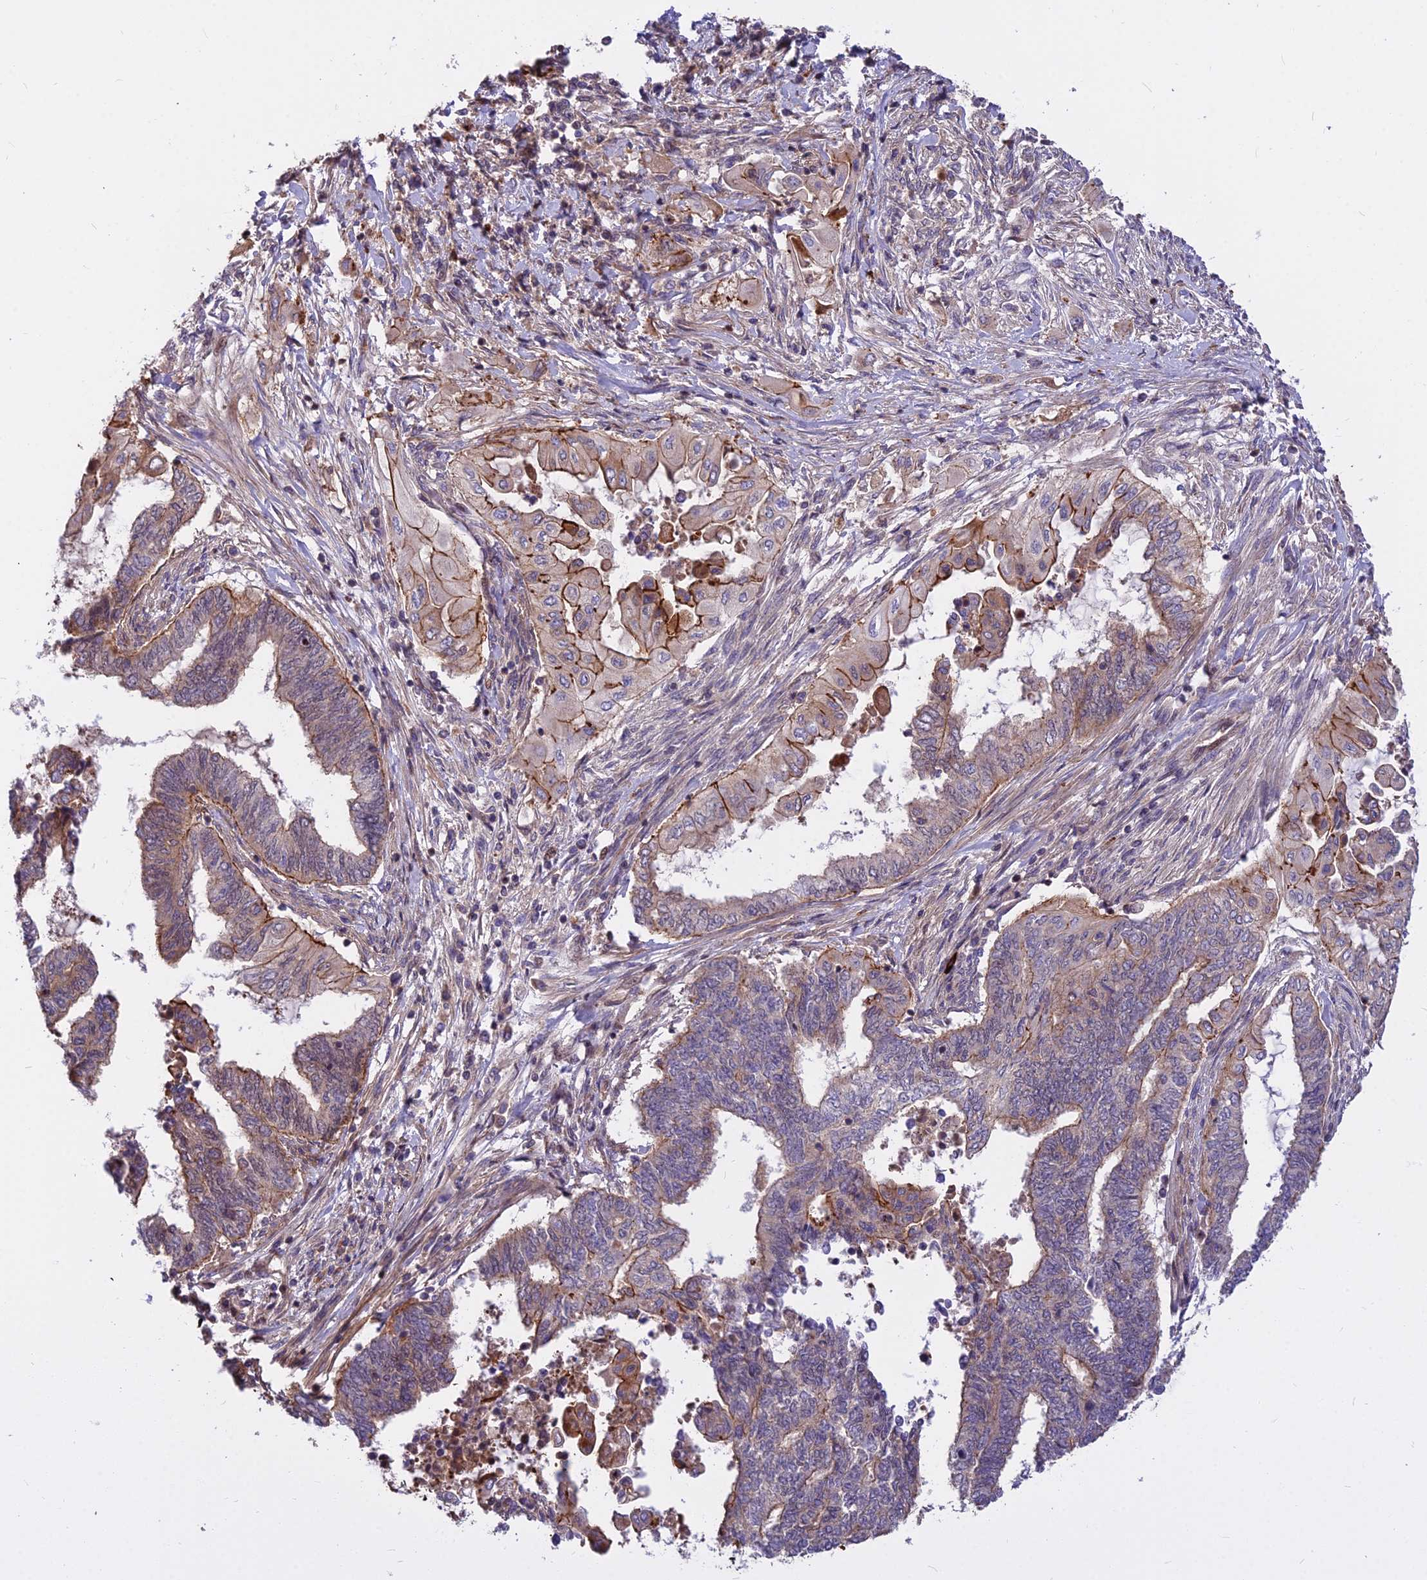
{"staining": {"intensity": "moderate", "quantity": "<25%", "location": "cytoplasmic/membranous"}, "tissue": "endometrial cancer", "cell_type": "Tumor cells", "image_type": "cancer", "snomed": [{"axis": "morphology", "description": "Adenocarcinoma, NOS"}, {"axis": "topography", "description": "Uterus"}, {"axis": "topography", "description": "Endometrium"}], "caption": "Human adenocarcinoma (endometrial) stained with a protein marker displays moderate staining in tumor cells.", "gene": "GLYATL3", "patient": {"sex": "female", "age": 70}}